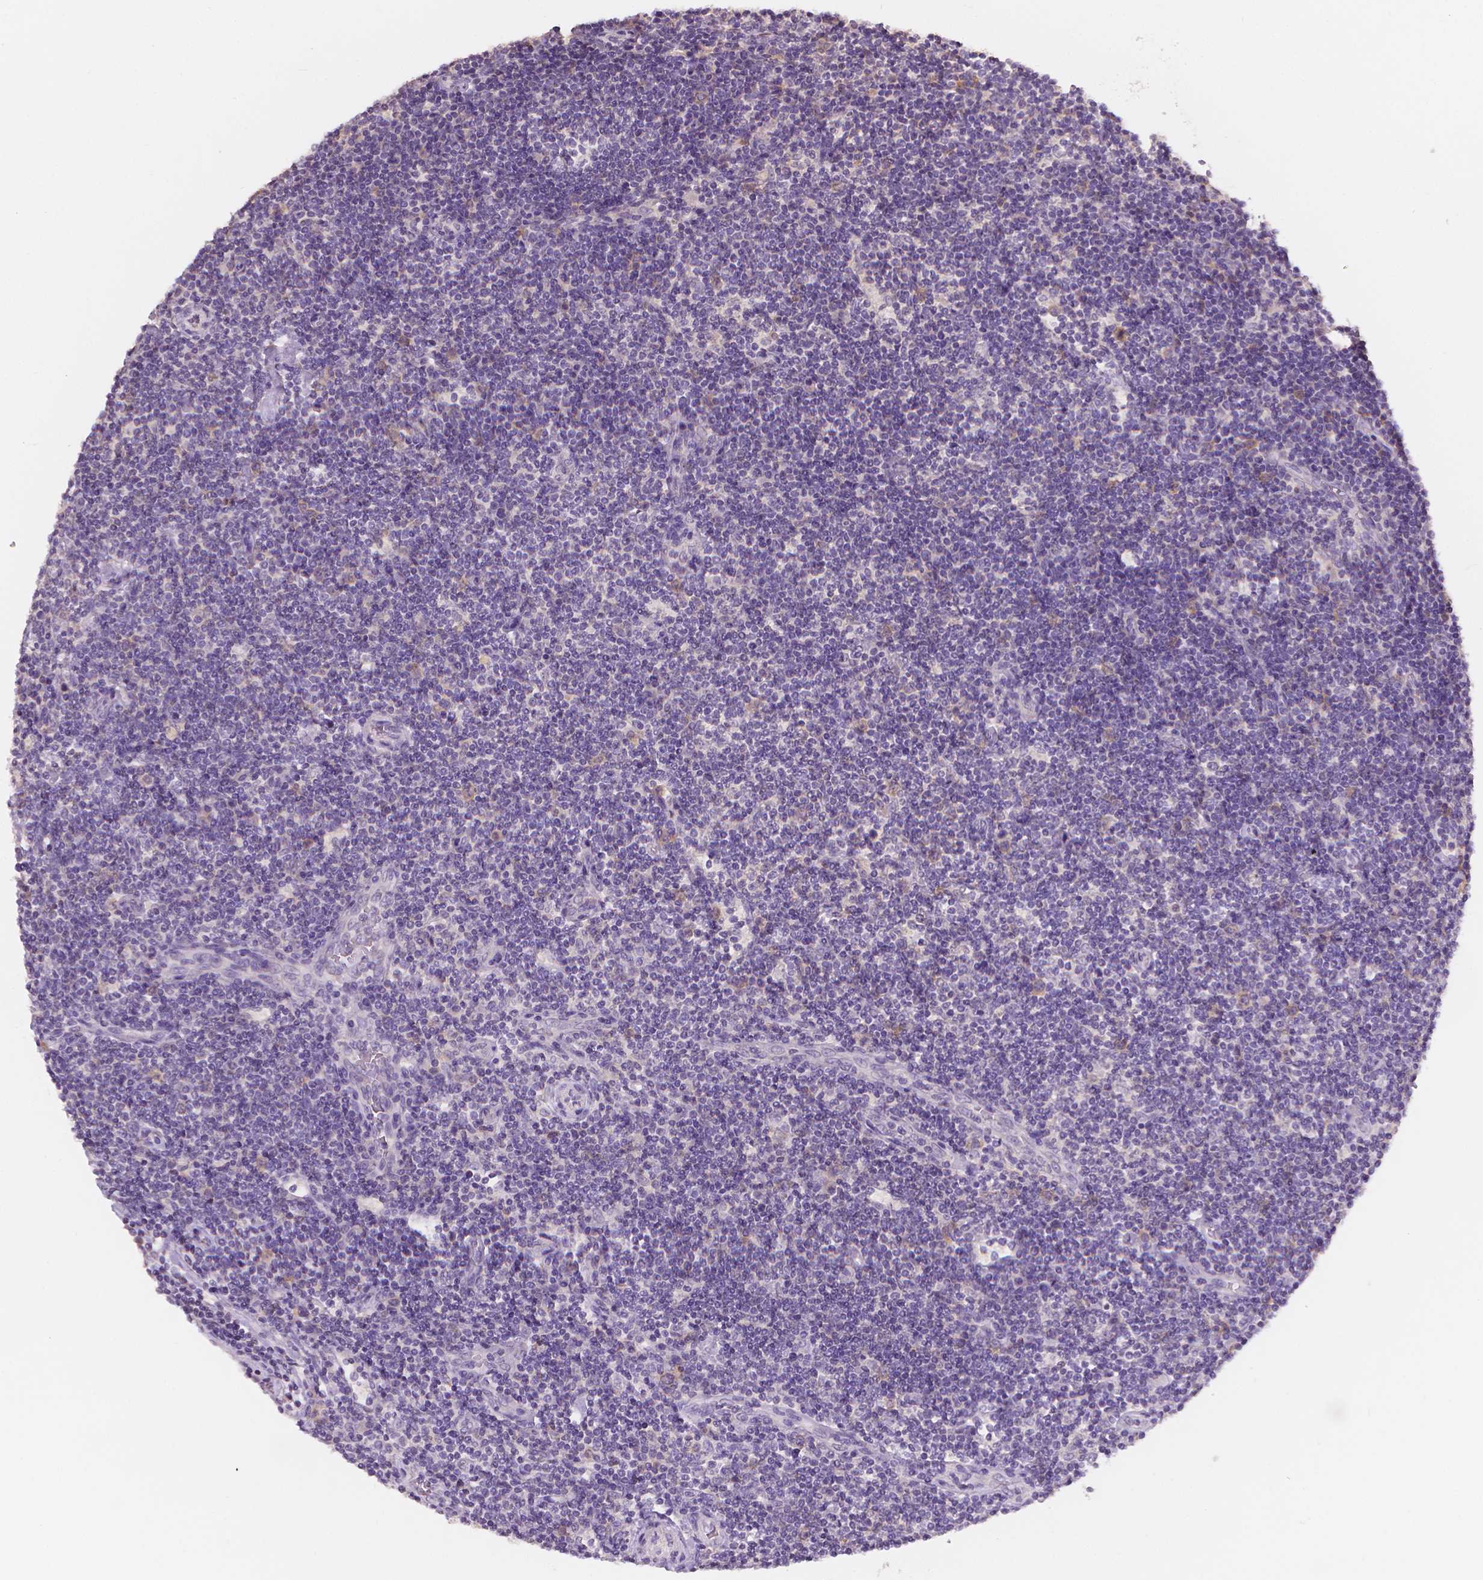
{"staining": {"intensity": "negative", "quantity": "none", "location": "none"}, "tissue": "lymphoma", "cell_type": "Tumor cells", "image_type": "cancer", "snomed": [{"axis": "morphology", "description": "Hodgkin's disease, NOS"}, {"axis": "topography", "description": "Lymph node"}], "caption": "An immunohistochemistry photomicrograph of Hodgkin's disease is shown. There is no staining in tumor cells of Hodgkin's disease.", "gene": "FASN", "patient": {"sex": "male", "age": 40}}